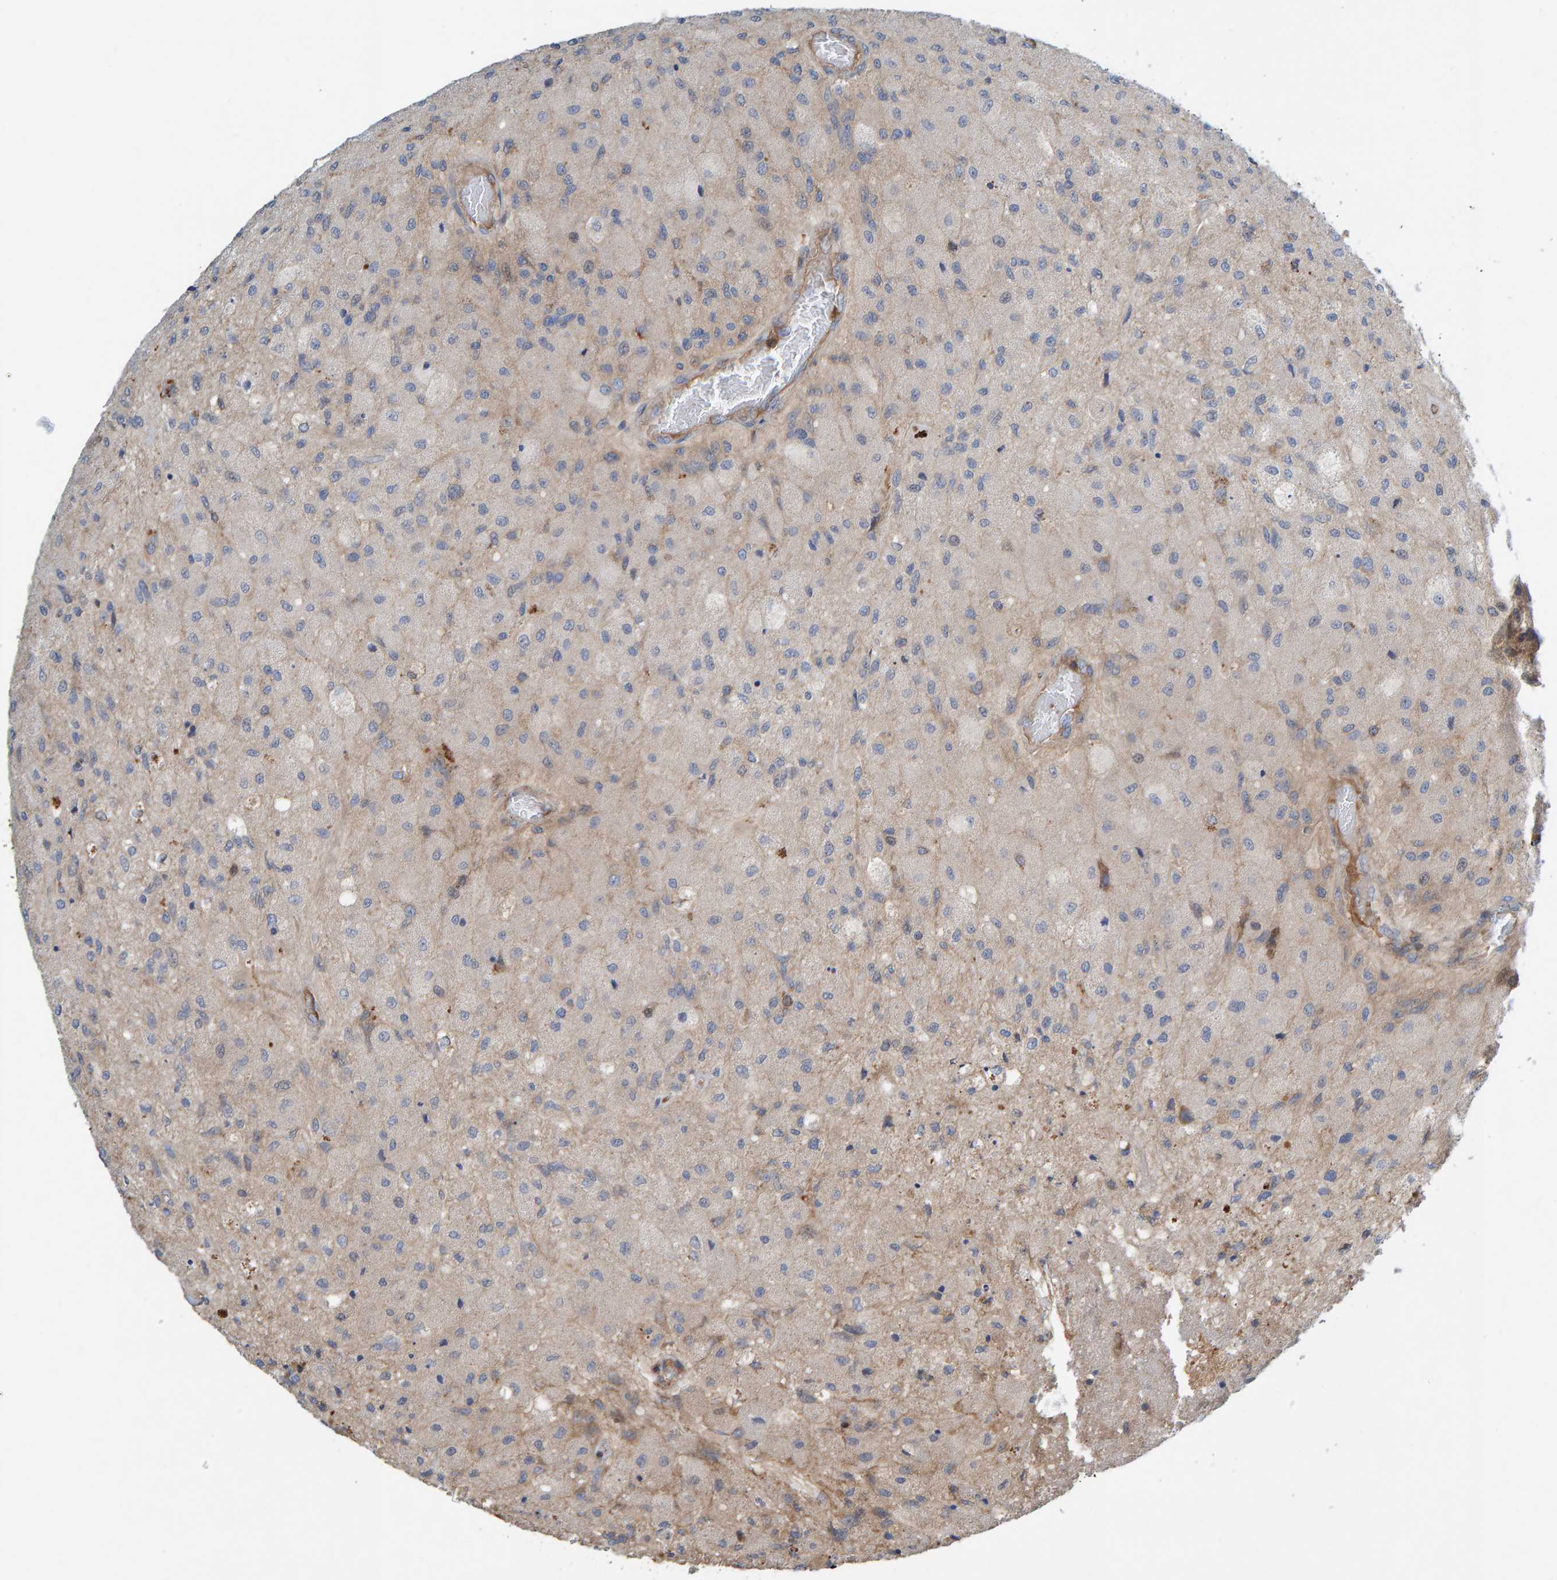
{"staining": {"intensity": "weak", "quantity": "<25%", "location": "cytoplasmic/membranous"}, "tissue": "glioma", "cell_type": "Tumor cells", "image_type": "cancer", "snomed": [{"axis": "morphology", "description": "Normal tissue, NOS"}, {"axis": "morphology", "description": "Glioma, malignant, High grade"}, {"axis": "topography", "description": "Cerebral cortex"}], "caption": "Immunohistochemical staining of malignant high-grade glioma shows no significant positivity in tumor cells.", "gene": "KIAA0753", "patient": {"sex": "male", "age": 77}}